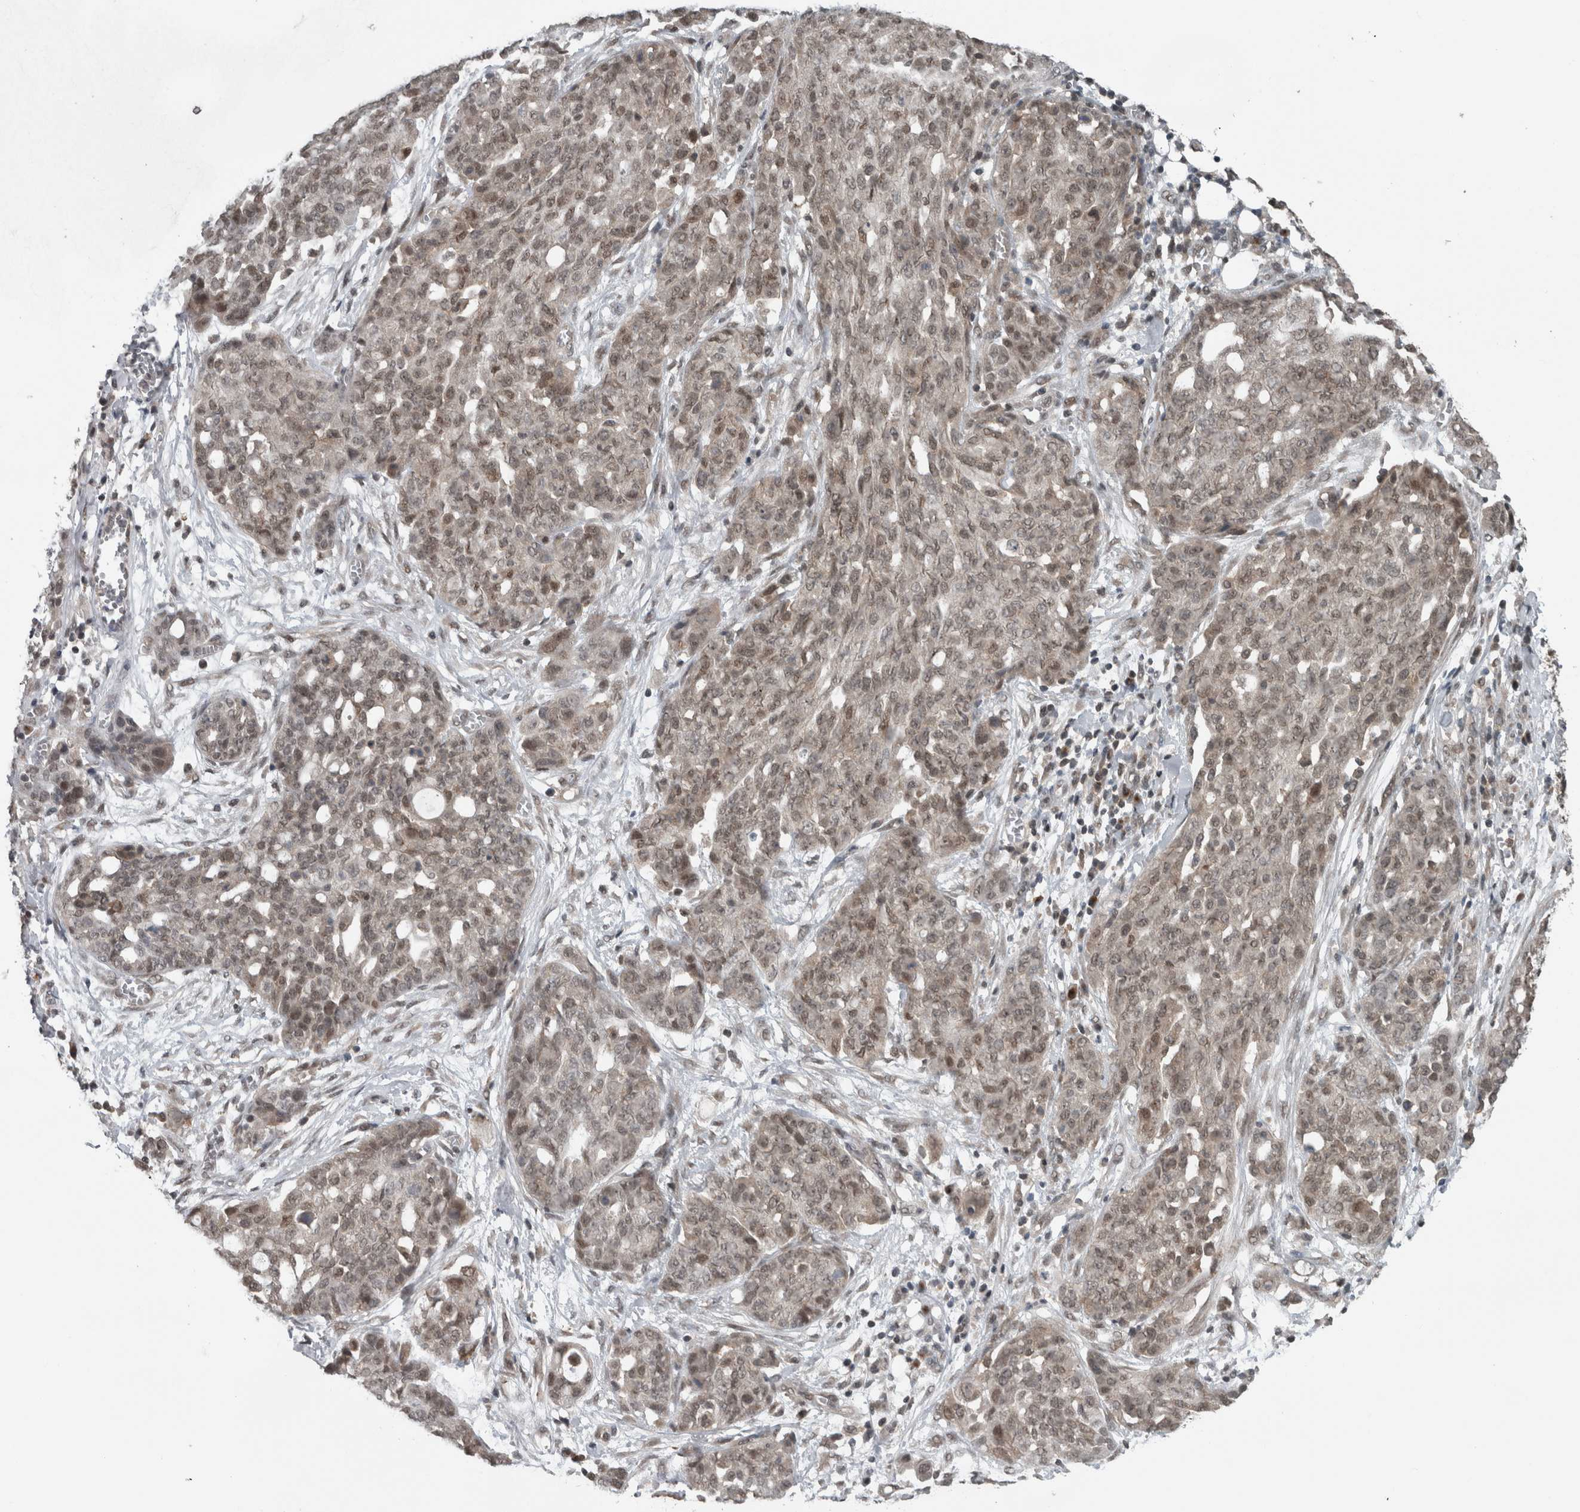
{"staining": {"intensity": "weak", "quantity": ">75%", "location": "nuclear"}, "tissue": "ovarian cancer", "cell_type": "Tumor cells", "image_type": "cancer", "snomed": [{"axis": "morphology", "description": "Cystadenocarcinoma, serous, NOS"}, {"axis": "topography", "description": "Soft tissue"}, {"axis": "topography", "description": "Ovary"}], "caption": "Immunohistochemical staining of serous cystadenocarcinoma (ovarian) shows low levels of weak nuclear protein staining in about >75% of tumor cells. The staining is performed using DAB brown chromogen to label protein expression. The nuclei are counter-stained blue using hematoxylin.", "gene": "SPAG7", "patient": {"sex": "female", "age": 57}}